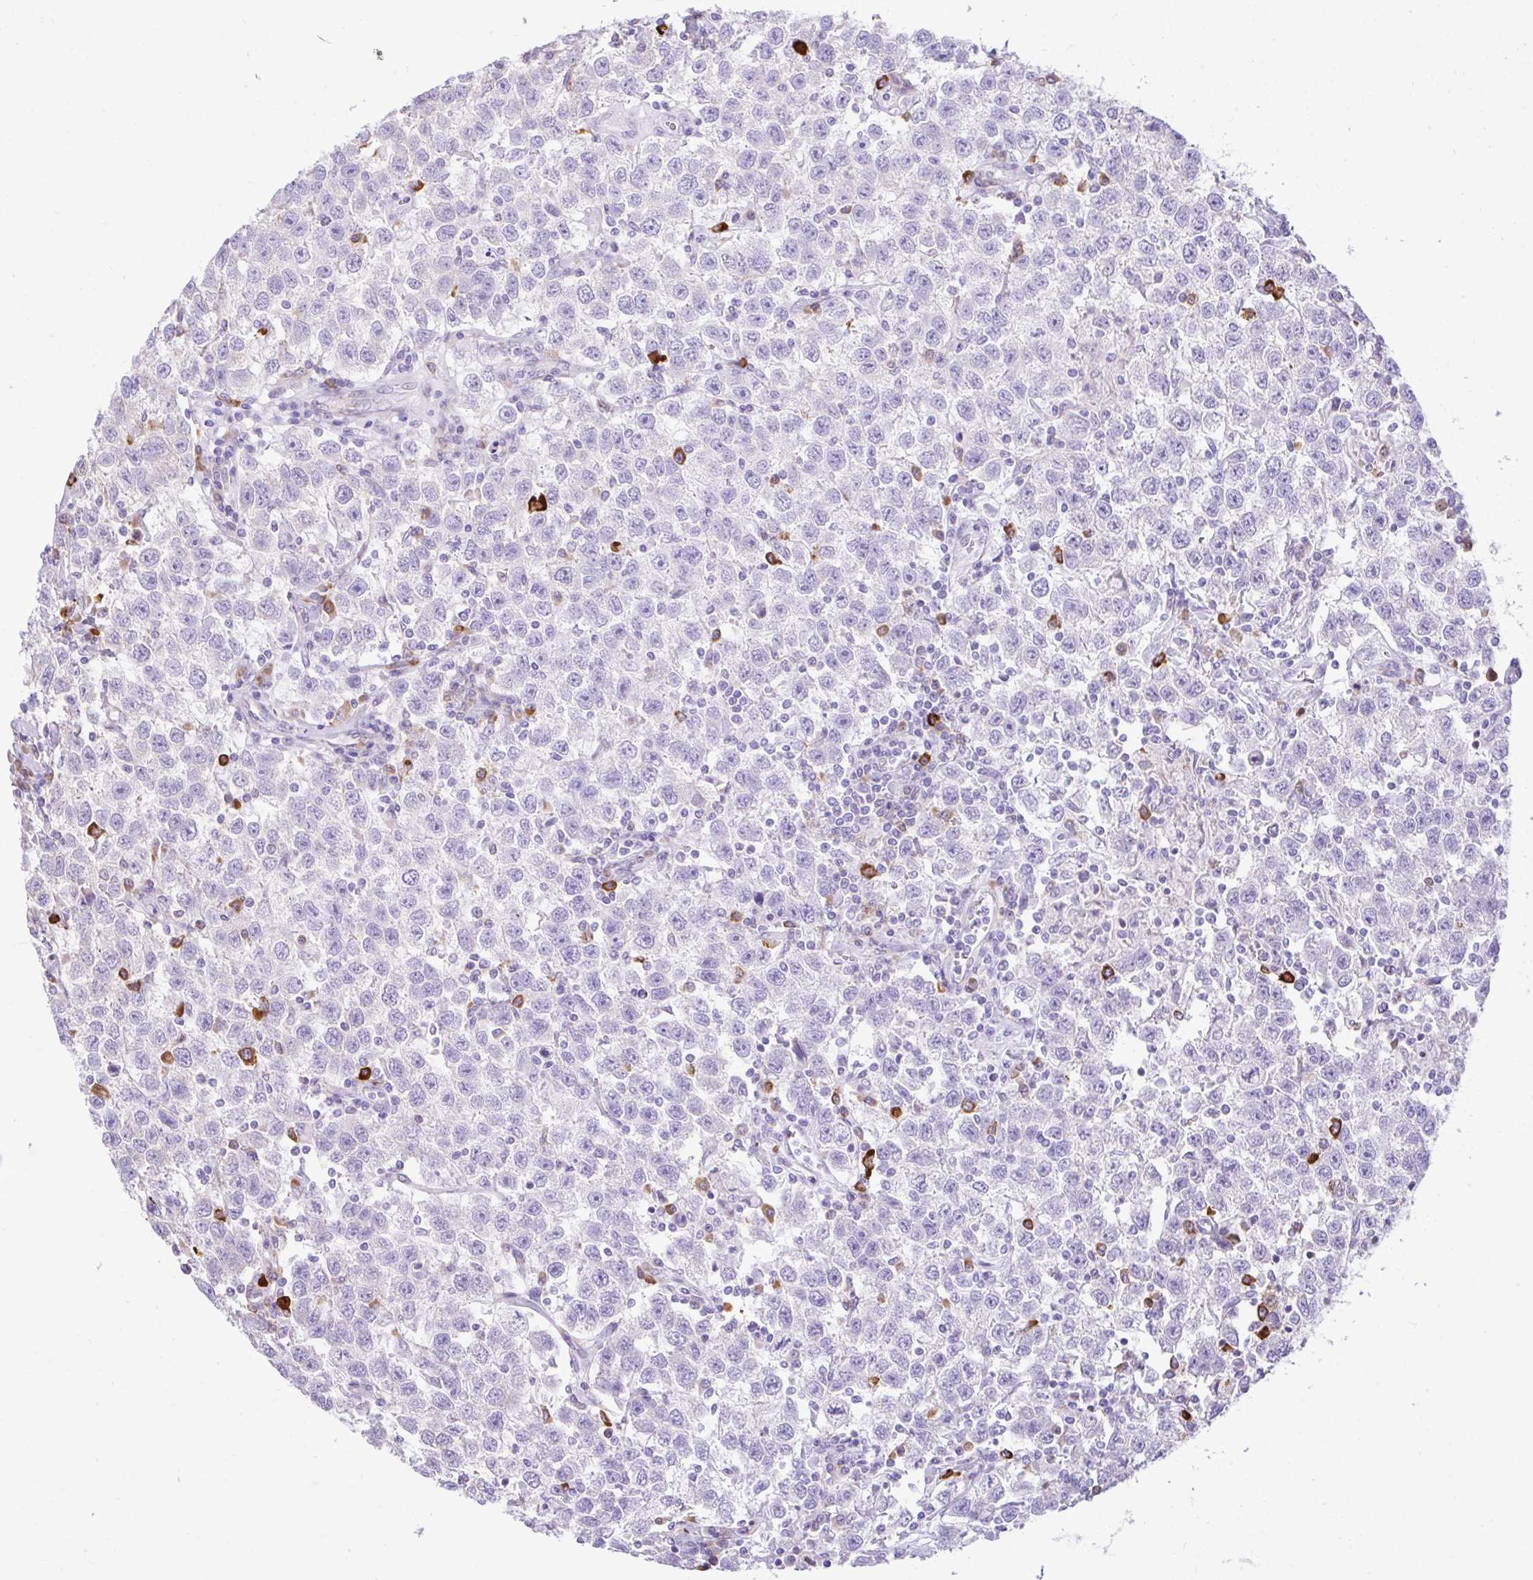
{"staining": {"intensity": "negative", "quantity": "none", "location": "none"}, "tissue": "testis cancer", "cell_type": "Tumor cells", "image_type": "cancer", "snomed": [{"axis": "morphology", "description": "Seminoma, NOS"}, {"axis": "topography", "description": "Testis"}], "caption": "High power microscopy photomicrograph of an IHC photomicrograph of testis cancer, revealing no significant expression in tumor cells.", "gene": "EEF1A2", "patient": {"sex": "male", "age": 41}}